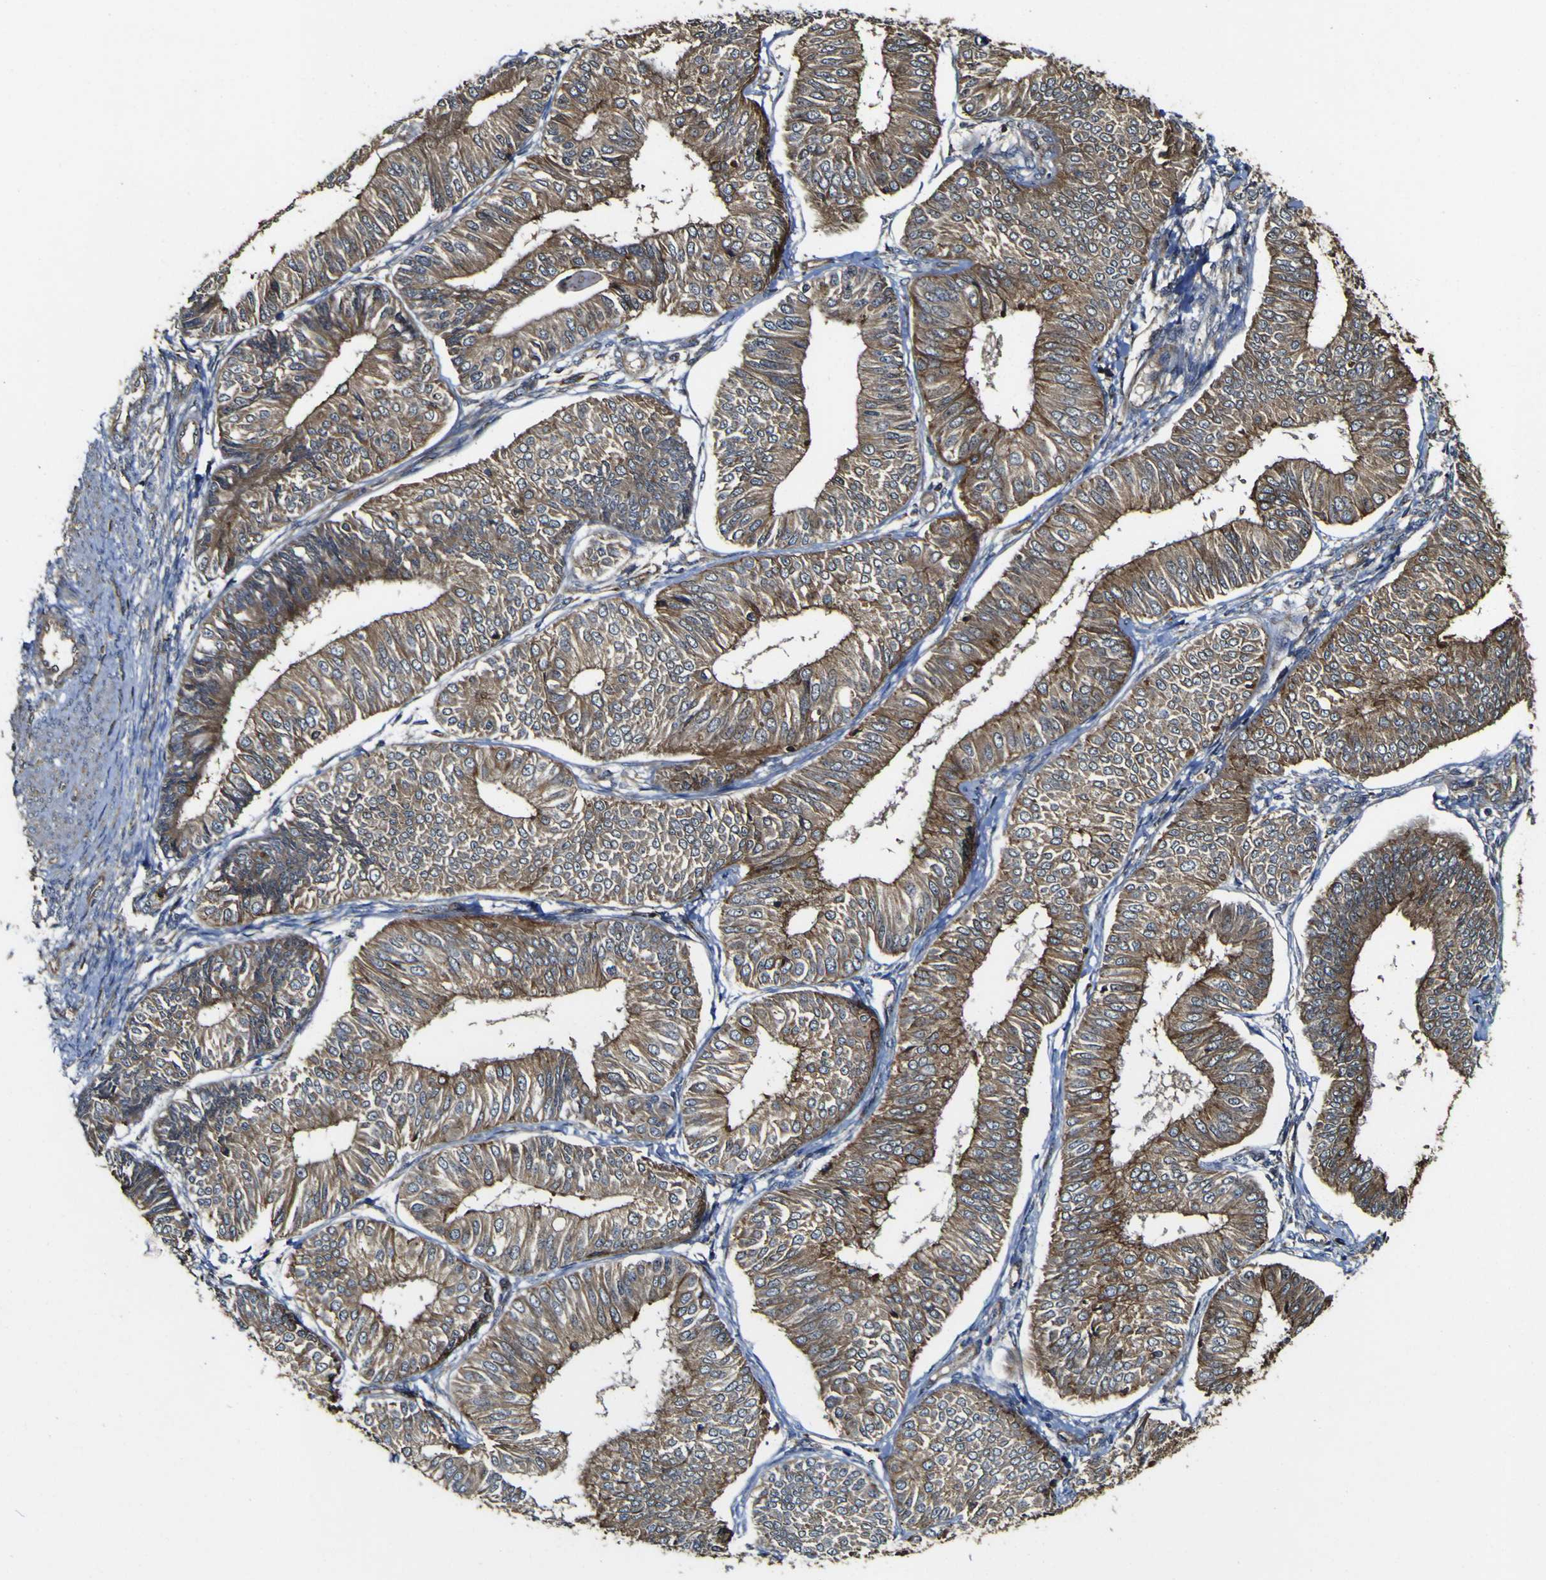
{"staining": {"intensity": "moderate", "quantity": ">75%", "location": "cytoplasmic/membranous"}, "tissue": "endometrial cancer", "cell_type": "Tumor cells", "image_type": "cancer", "snomed": [{"axis": "morphology", "description": "Adenocarcinoma, NOS"}, {"axis": "topography", "description": "Endometrium"}], "caption": "Tumor cells demonstrate moderate cytoplasmic/membranous expression in about >75% of cells in endometrial adenocarcinoma. (DAB IHC, brown staining for protein, blue staining for nuclei).", "gene": "TNIK", "patient": {"sex": "female", "age": 58}}